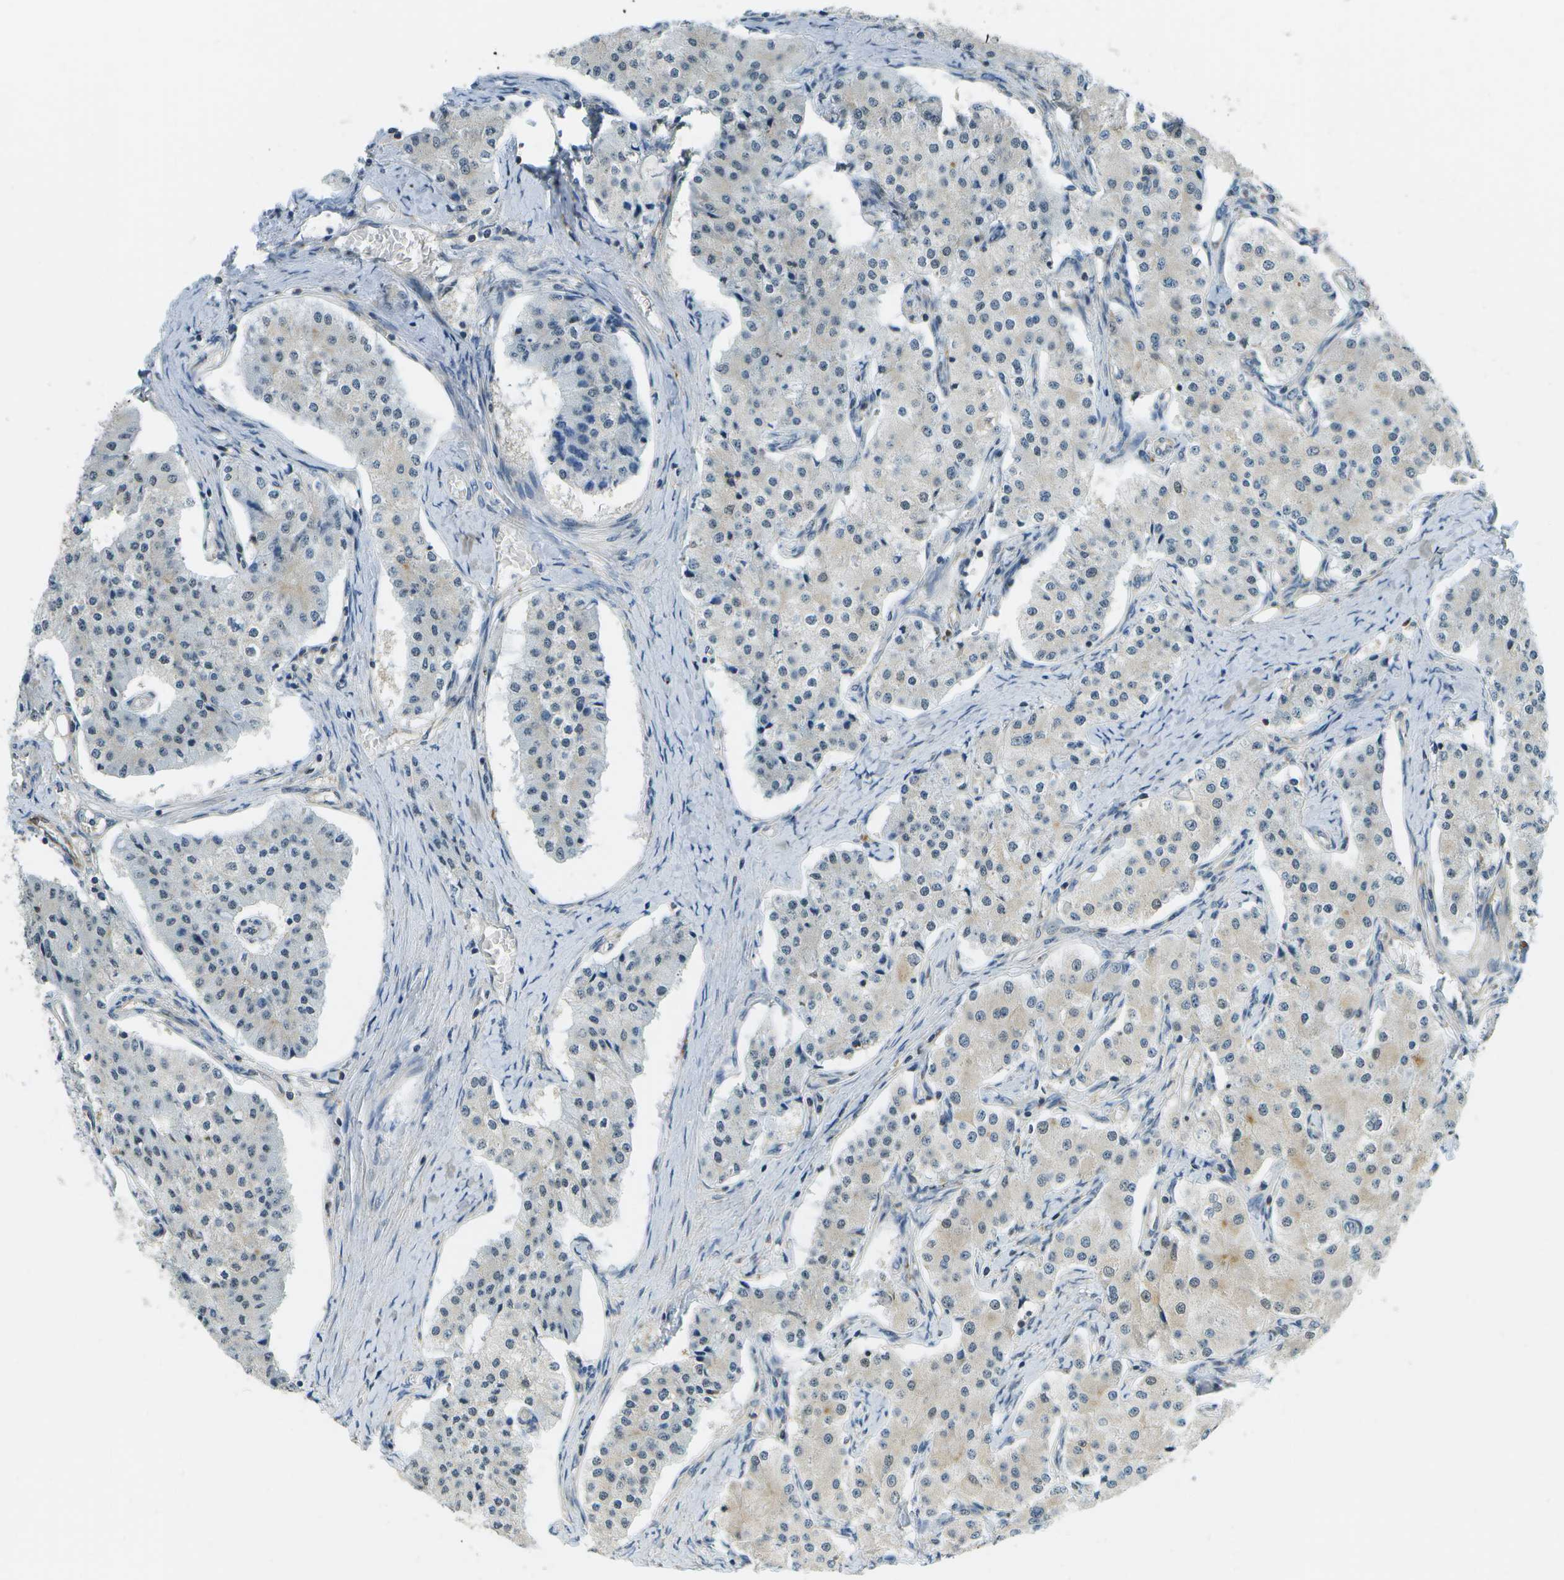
{"staining": {"intensity": "negative", "quantity": "none", "location": "none"}, "tissue": "carcinoid", "cell_type": "Tumor cells", "image_type": "cancer", "snomed": [{"axis": "morphology", "description": "Carcinoid, malignant, NOS"}, {"axis": "topography", "description": "Colon"}], "caption": "IHC image of neoplastic tissue: human carcinoid stained with DAB demonstrates no significant protein expression in tumor cells.", "gene": "PTGIS", "patient": {"sex": "female", "age": 52}}